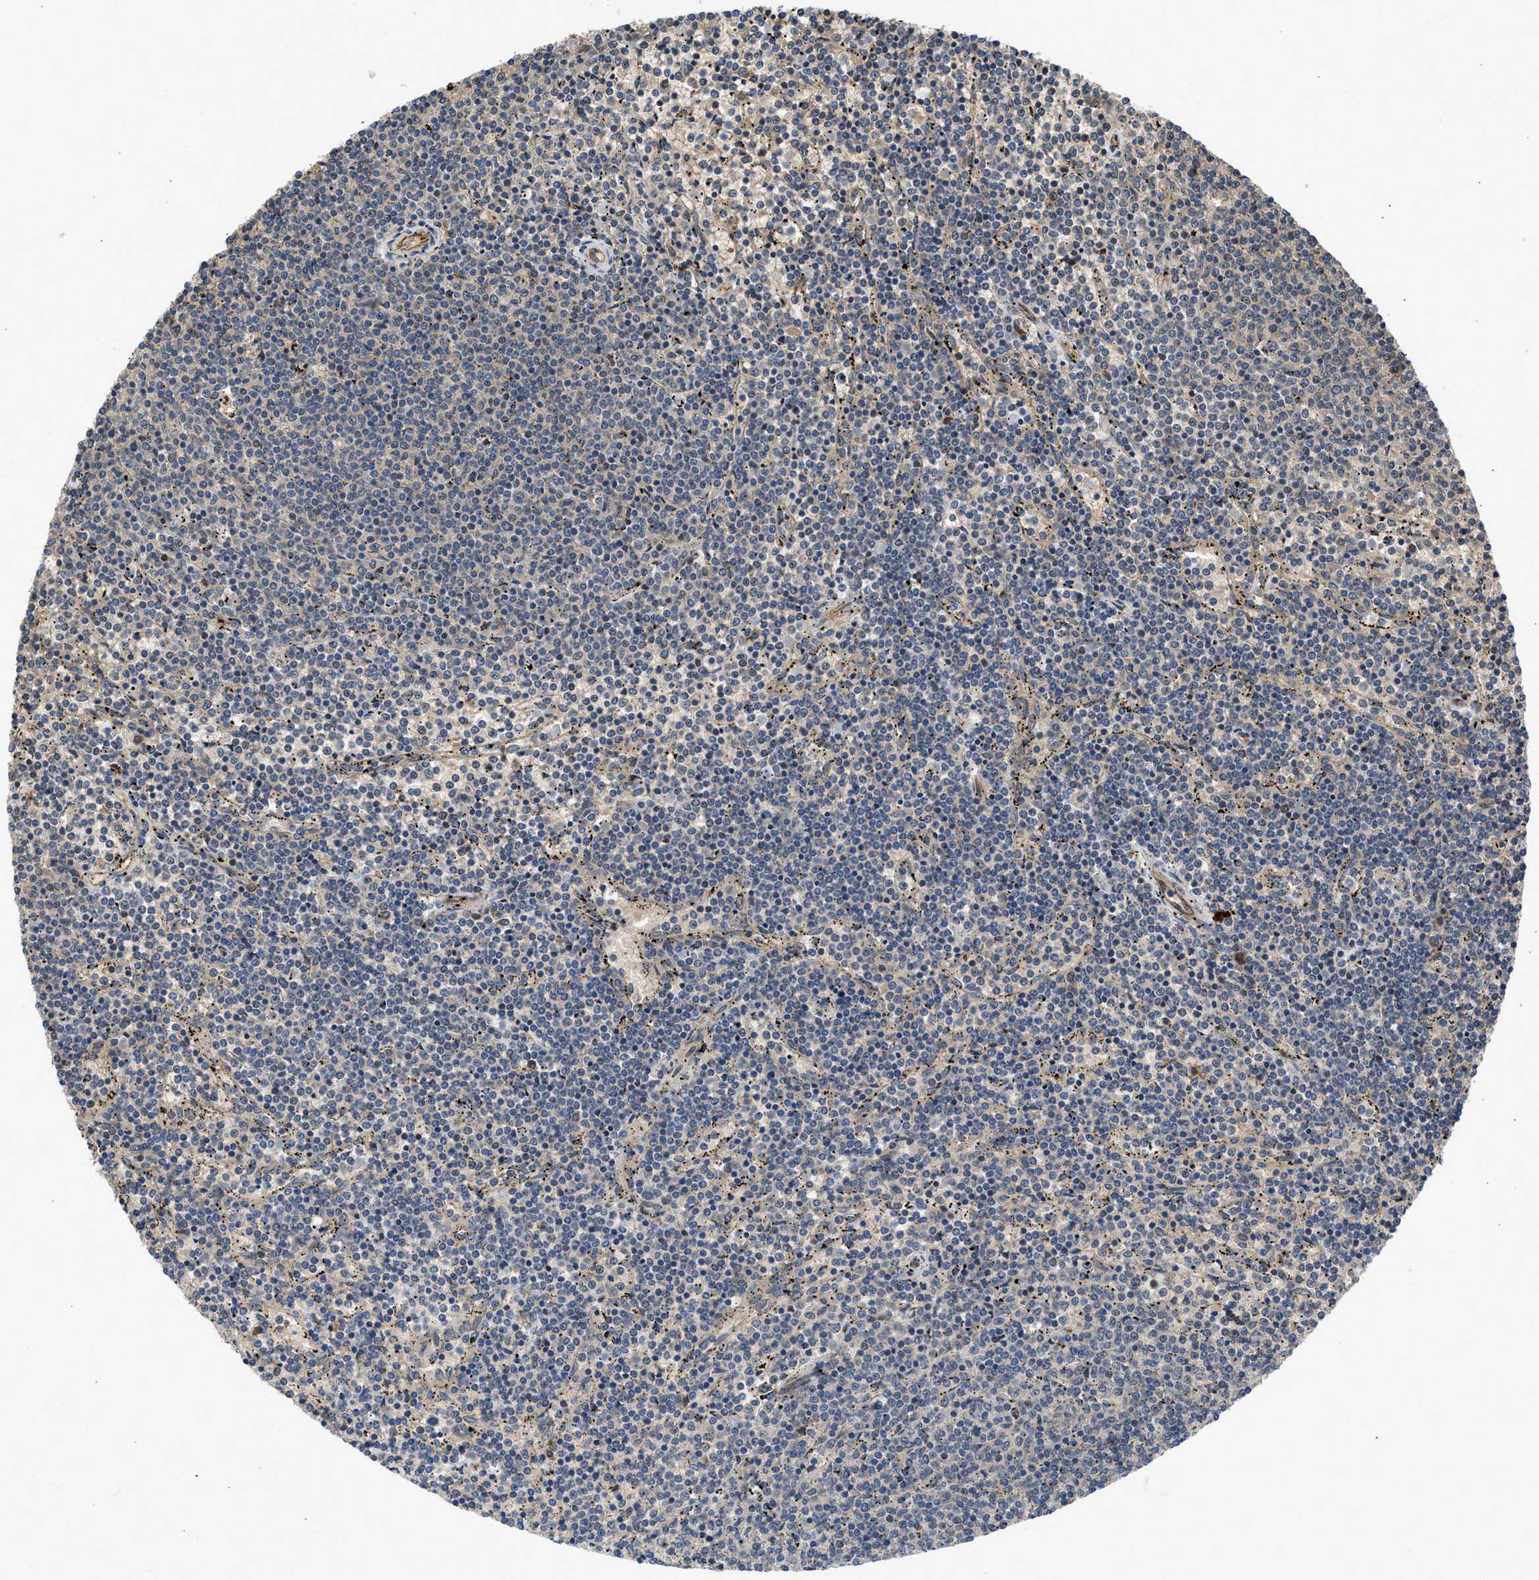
{"staining": {"intensity": "negative", "quantity": "none", "location": "none"}, "tissue": "lymphoma", "cell_type": "Tumor cells", "image_type": "cancer", "snomed": [{"axis": "morphology", "description": "Malignant lymphoma, non-Hodgkin's type, Low grade"}, {"axis": "topography", "description": "Spleen"}], "caption": "Immunohistochemistry of human low-grade malignant lymphoma, non-Hodgkin's type shows no staining in tumor cells.", "gene": "GPATCH2L", "patient": {"sex": "female", "age": 50}}